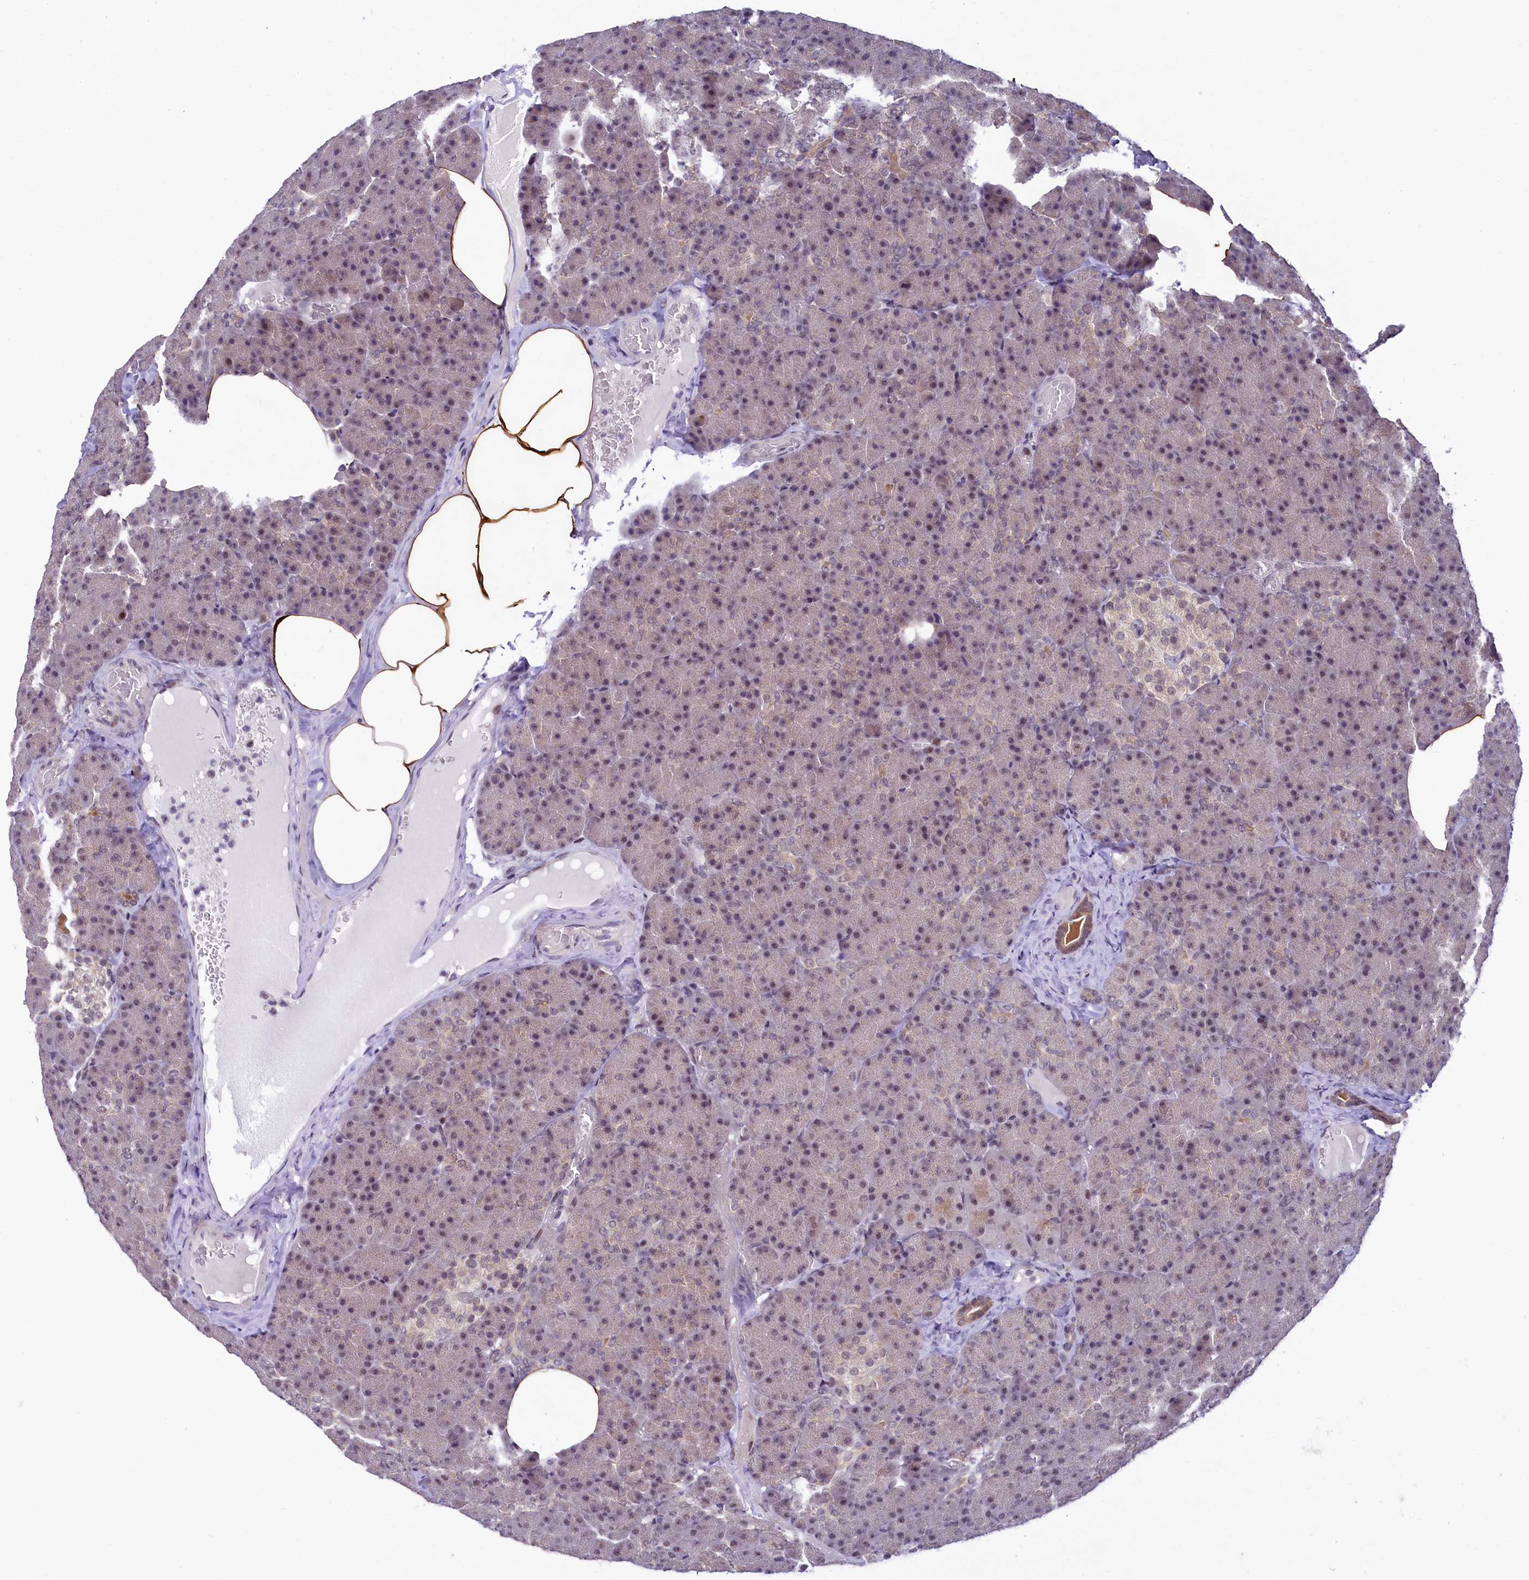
{"staining": {"intensity": "weak", "quantity": "25%-75%", "location": "cytoplasmic/membranous,nuclear"}, "tissue": "pancreas", "cell_type": "Exocrine glandular cells", "image_type": "normal", "snomed": [{"axis": "morphology", "description": "Normal tissue, NOS"}, {"axis": "morphology", "description": "Carcinoid, malignant, NOS"}, {"axis": "topography", "description": "Pancreas"}], "caption": "Brown immunohistochemical staining in normal human pancreas reveals weak cytoplasmic/membranous,nuclear staining in approximately 25%-75% of exocrine glandular cells. The staining is performed using DAB brown chromogen to label protein expression. The nuclei are counter-stained blue using hematoxylin.", "gene": "ANKS3", "patient": {"sex": "female", "age": 35}}